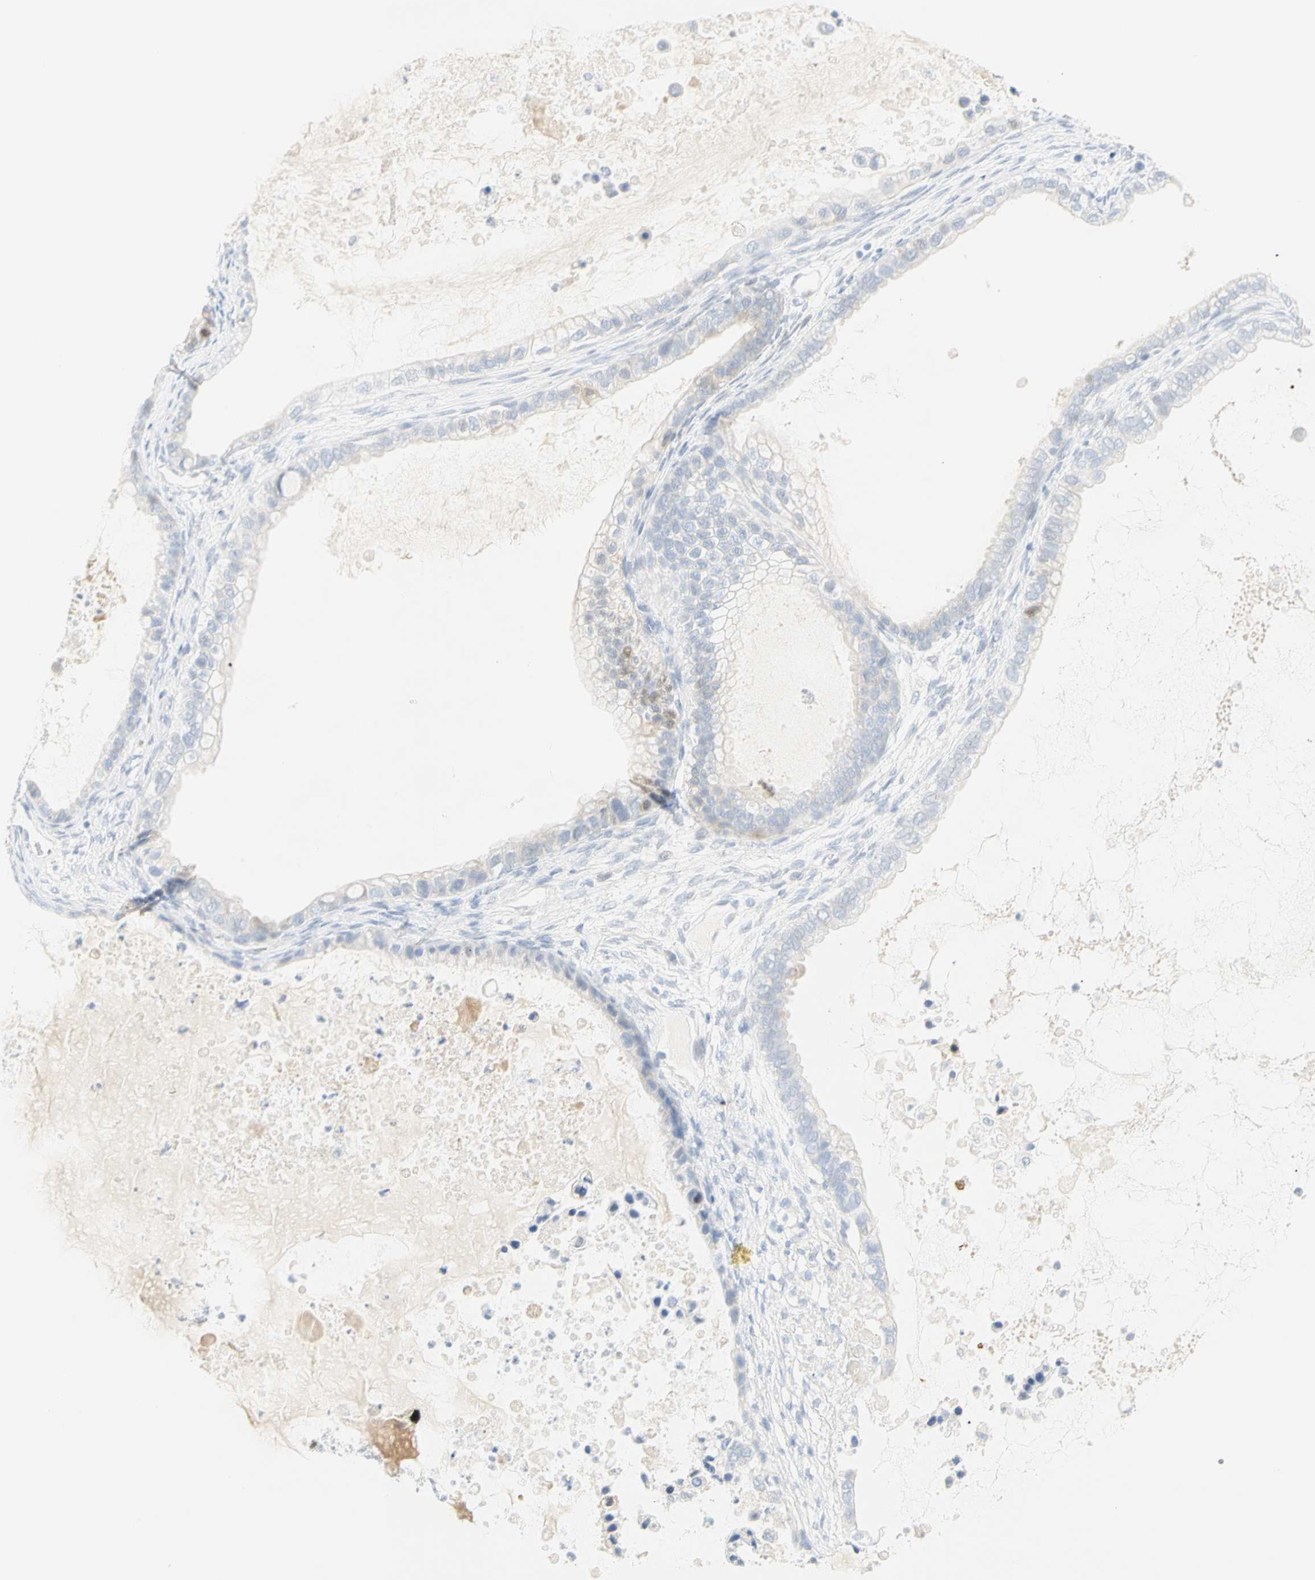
{"staining": {"intensity": "negative", "quantity": "none", "location": "none"}, "tissue": "ovarian cancer", "cell_type": "Tumor cells", "image_type": "cancer", "snomed": [{"axis": "morphology", "description": "Cystadenocarcinoma, mucinous, NOS"}, {"axis": "topography", "description": "Ovary"}], "caption": "IHC micrograph of ovarian mucinous cystadenocarcinoma stained for a protein (brown), which demonstrates no staining in tumor cells. (Brightfield microscopy of DAB immunohistochemistry at high magnification).", "gene": "SELENBP1", "patient": {"sex": "female", "age": 80}}